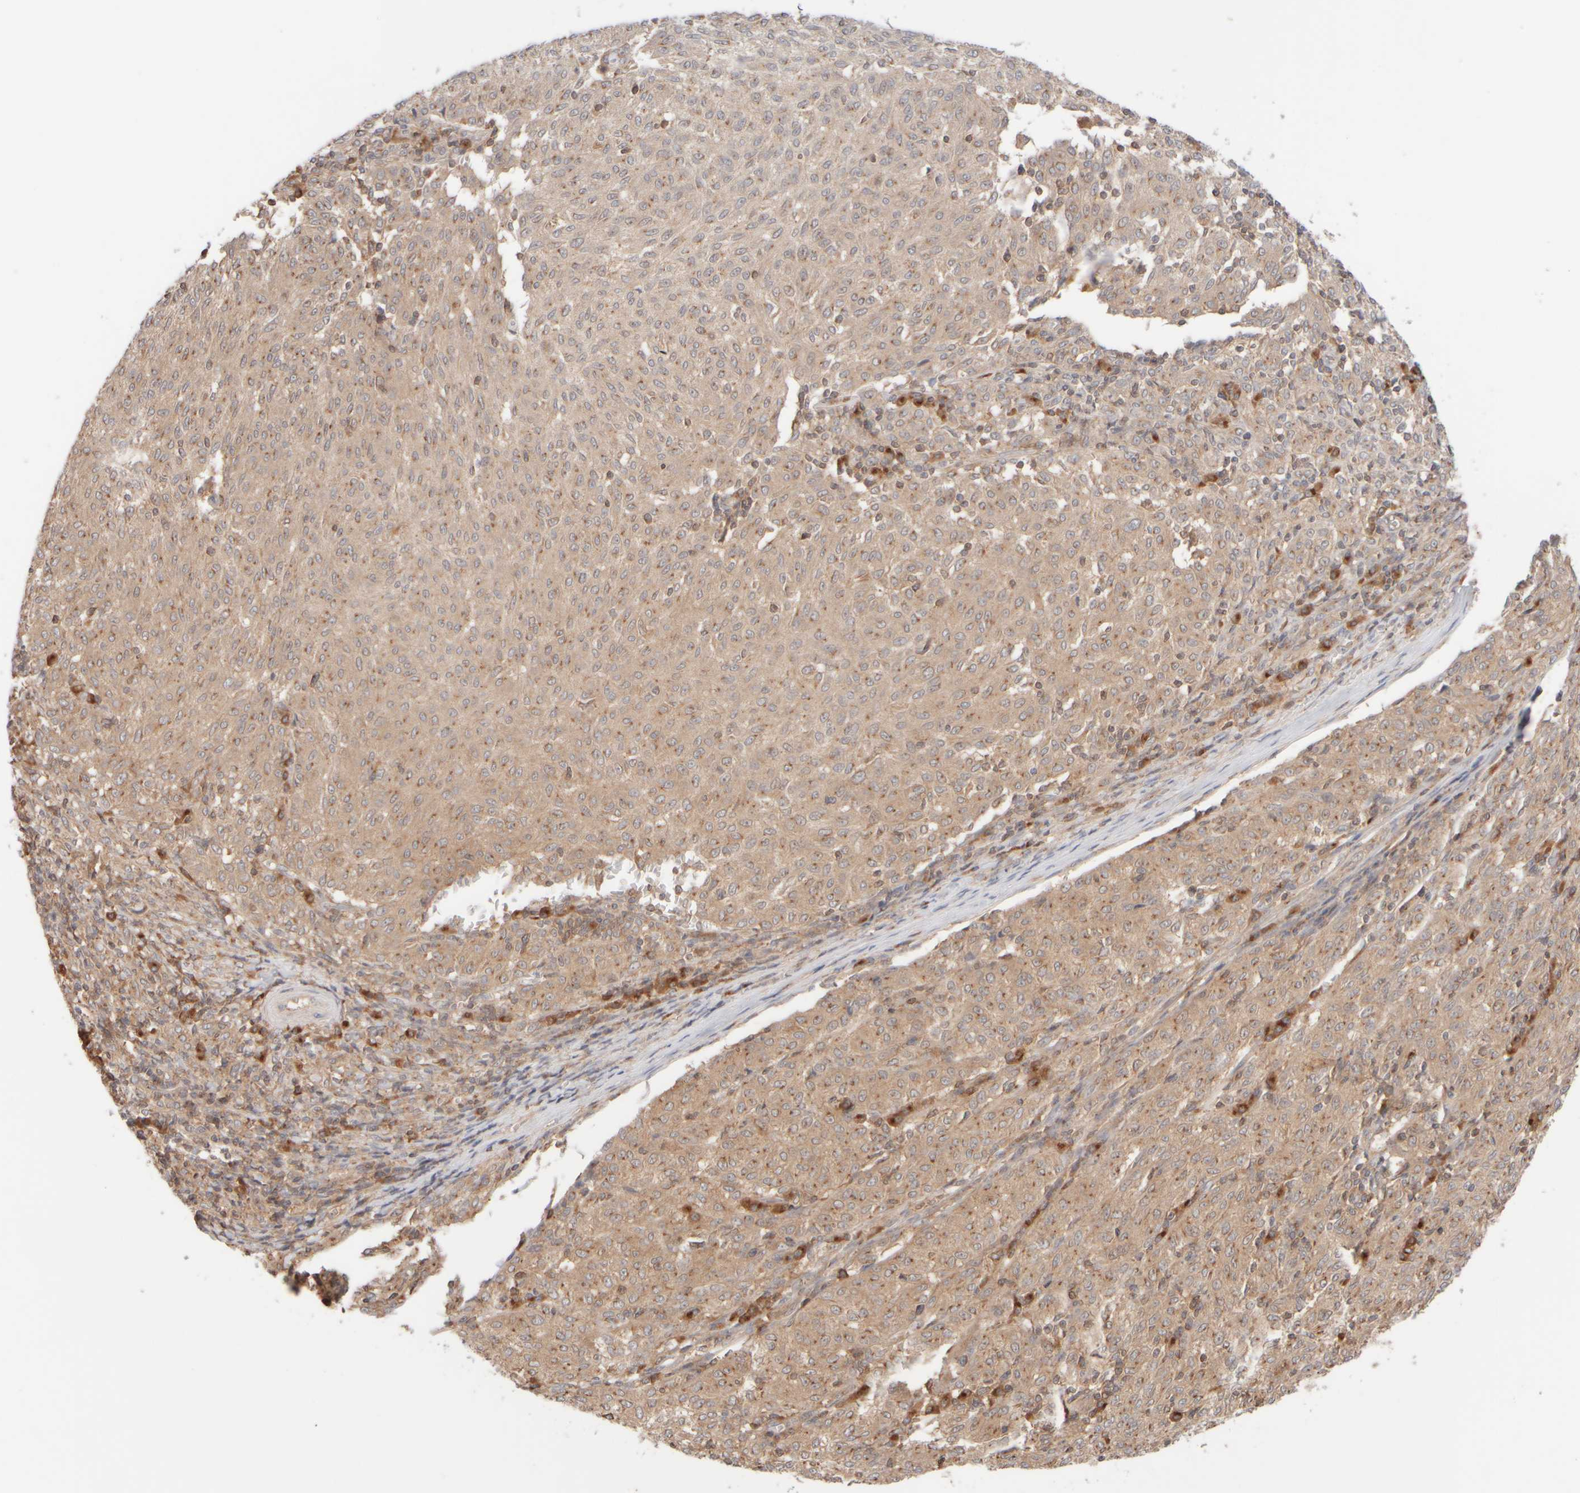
{"staining": {"intensity": "weak", "quantity": ">75%", "location": "cytoplasmic/membranous"}, "tissue": "melanoma", "cell_type": "Tumor cells", "image_type": "cancer", "snomed": [{"axis": "morphology", "description": "Malignant melanoma, NOS"}, {"axis": "topography", "description": "Skin"}], "caption": "The image reveals immunohistochemical staining of malignant melanoma. There is weak cytoplasmic/membranous positivity is seen in about >75% of tumor cells.", "gene": "RABEP1", "patient": {"sex": "female", "age": 72}}